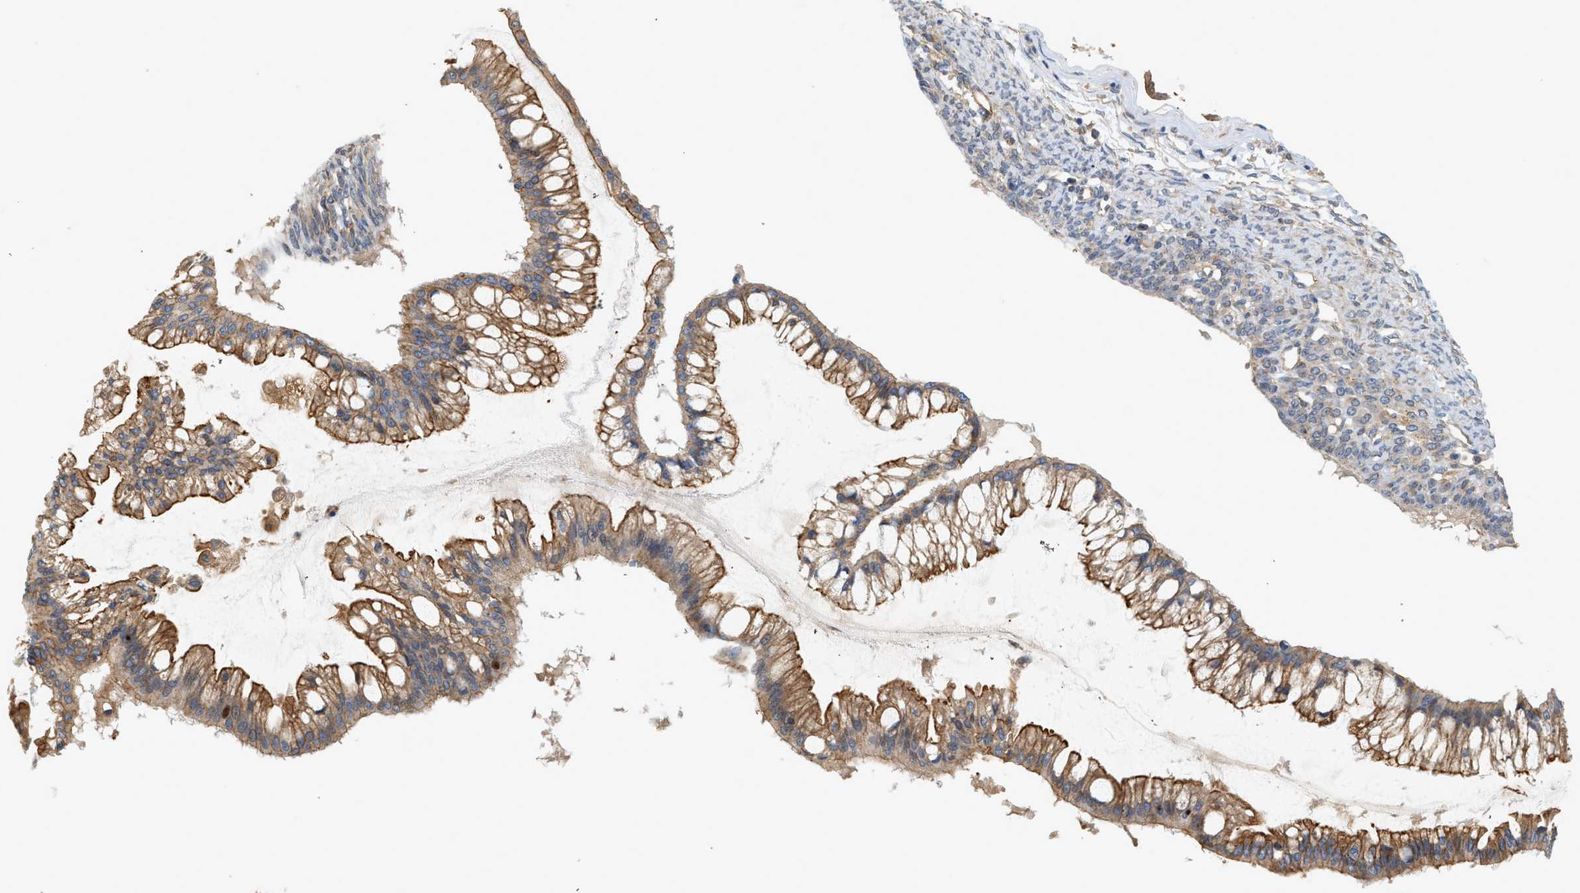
{"staining": {"intensity": "moderate", "quantity": ">75%", "location": "cytoplasmic/membranous"}, "tissue": "ovarian cancer", "cell_type": "Tumor cells", "image_type": "cancer", "snomed": [{"axis": "morphology", "description": "Cystadenocarcinoma, mucinous, NOS"}, {"axis": "topography", "description": "Ovary"}], "caption": "A brown stain labels moderate cytoplasmic/membranous expression of a protein in human ovarian cancer (mucinous cystadenocarcinoma) tumor cells.", "gene": "CTXN1", "patient": {"sex": "female", "age": 73}}